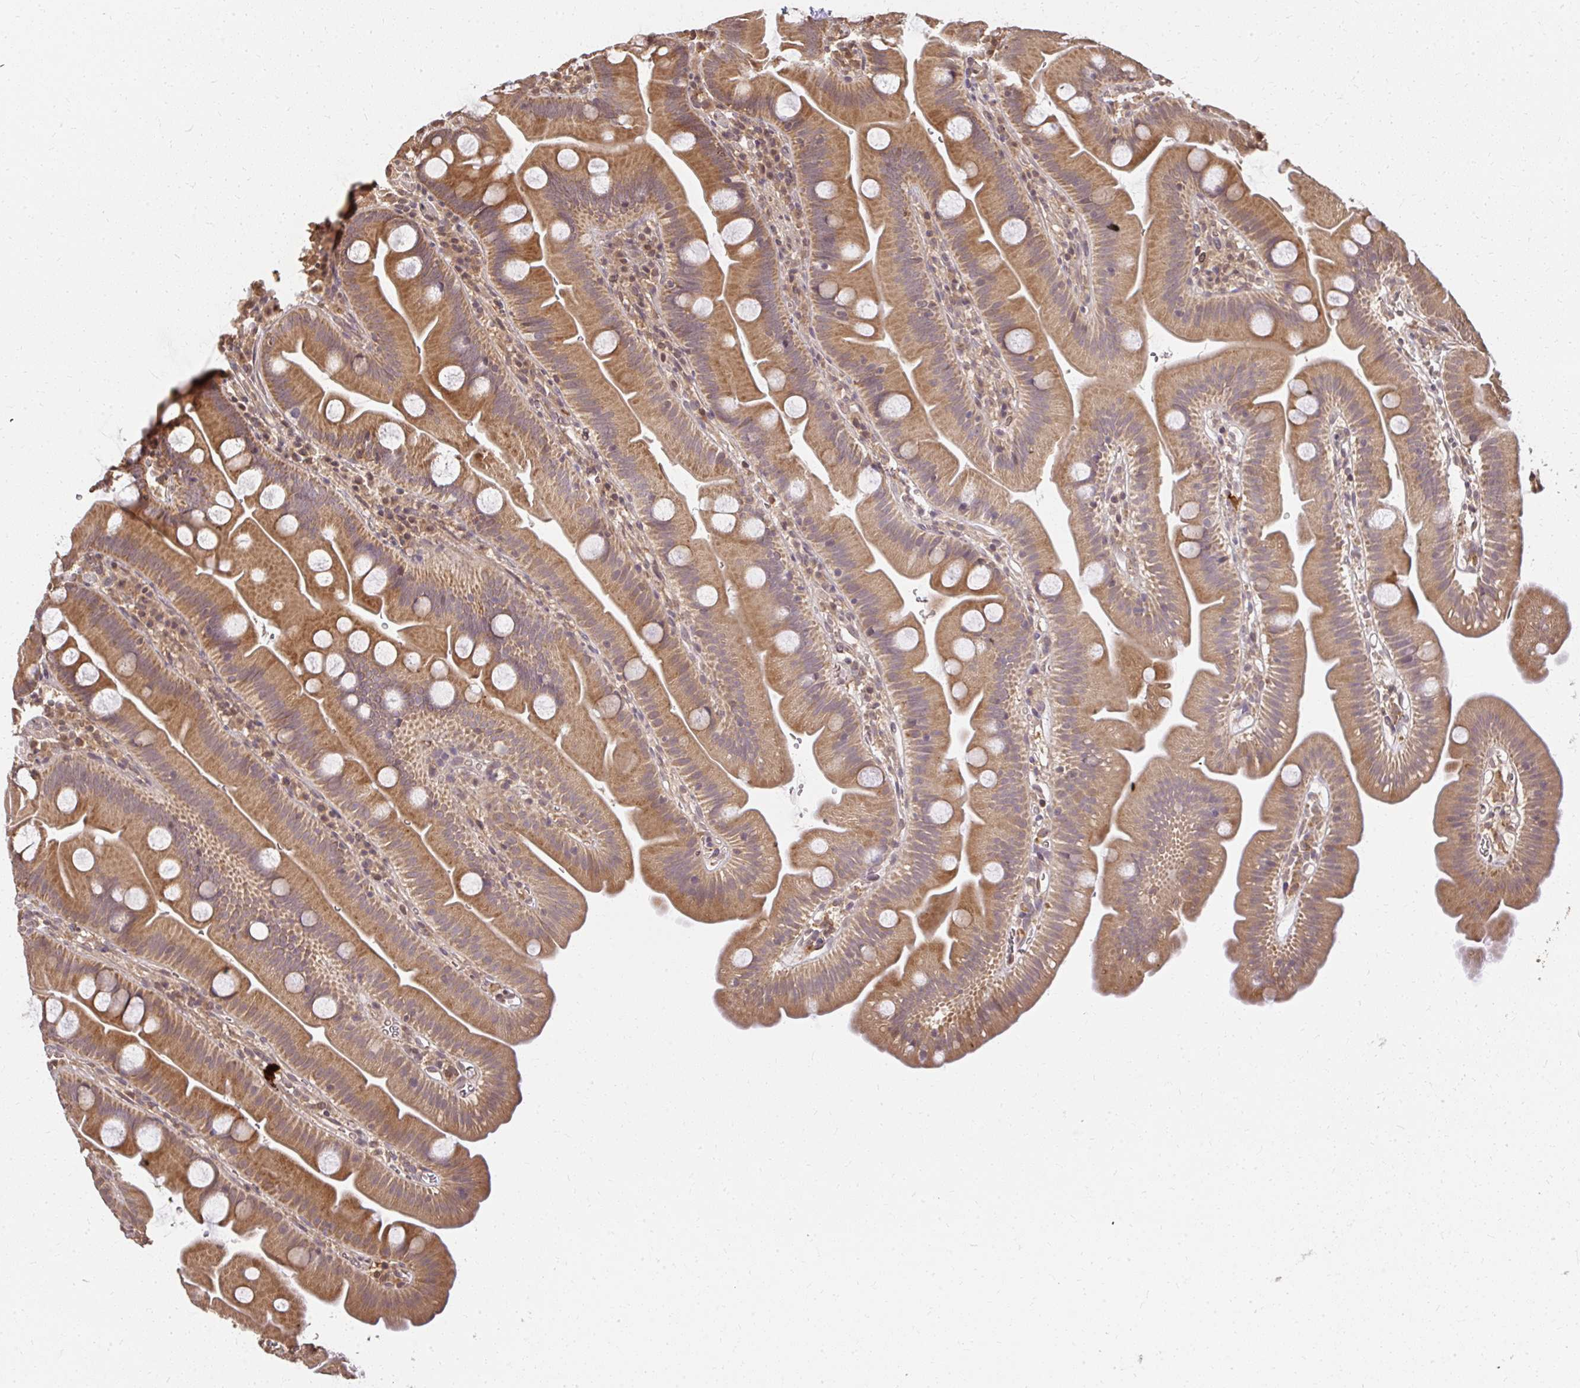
{"staining": {"intensity": "moderate", "quantity": ">75%", "location": "cytoplasmic/membranous"}, "tissue": "small intestine", "cell_type": "Glandular cells", "image_type": "normal", "snomed": [{"axis": "morphology", "description": "Normal tissue, NOS"}, {"axis": "topography", "description": "Small intestine"}], "caption": "Moderate cytoplasmic/membranous protein positivity is present in about >75% of glandular cells in small intestine.", "gene": "LARS2", "patient": {"sex": "female", "age": 68}}